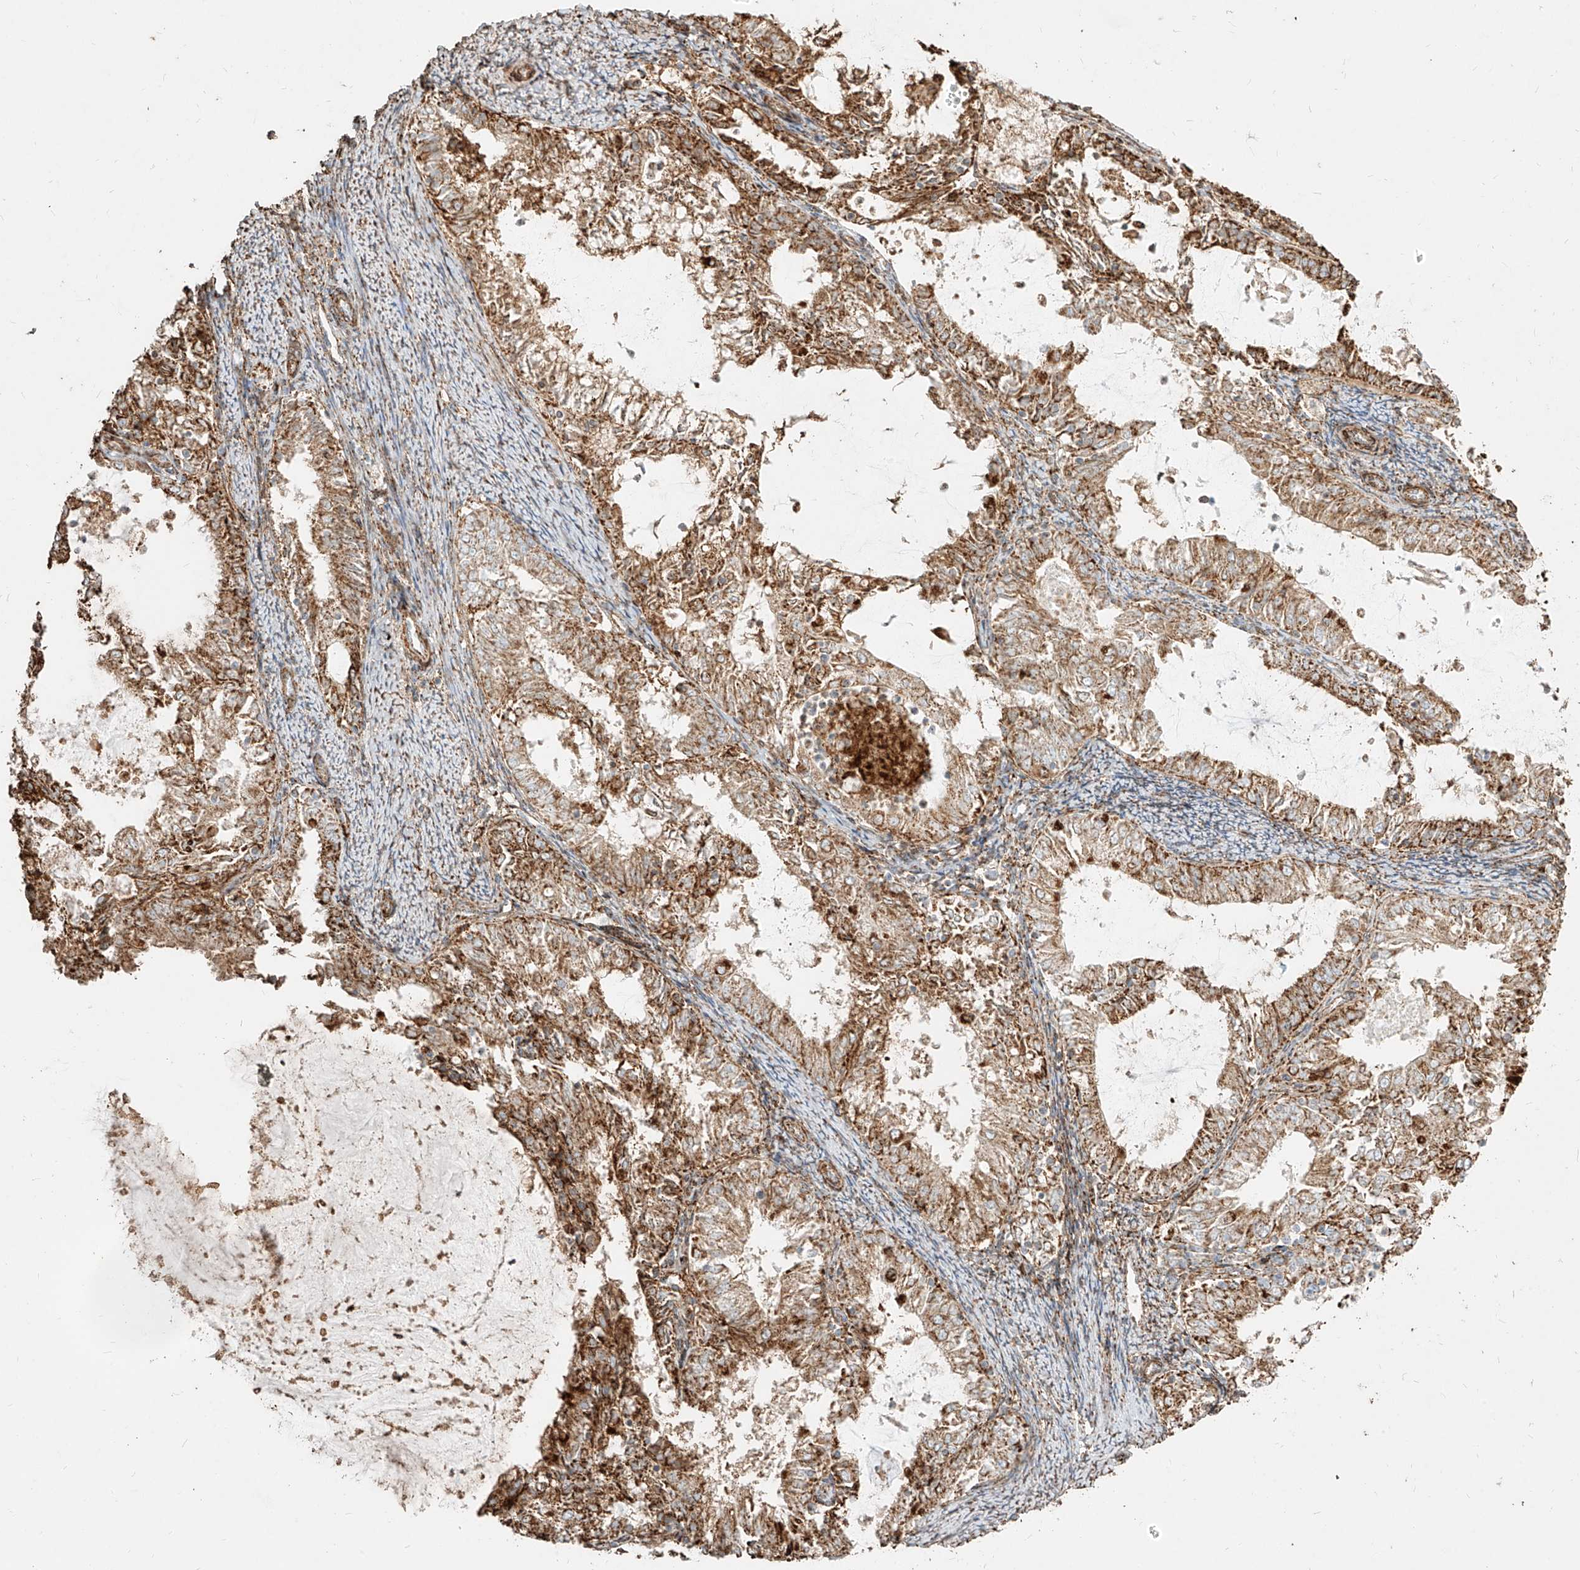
{"staining": {"intensity": "moderate", "quantity": ">75%", "location": "cytoplasmic/membranous"}, "tissue": "endometrial cancer", "cell_type": "Tumor cells", "image_type": "cancer", "snomed": [{"axis": "morphology", "description": "Adenocarcinoma, NOS"}, {"axis": "topography", "description": "Endometrium"}], "caption": "Endometrial adenocarcinoma was stained to show a protein in brown. There is medium levels of moderate cytoplasmic/membranous positivity in about >75% of tumor cells. (DAB (3,3'-diaminobenzidine) IHC with brightfield microscopy, high magnification).", "gene": "MTX2", "patient": {"sex": "female", "age": 57}}